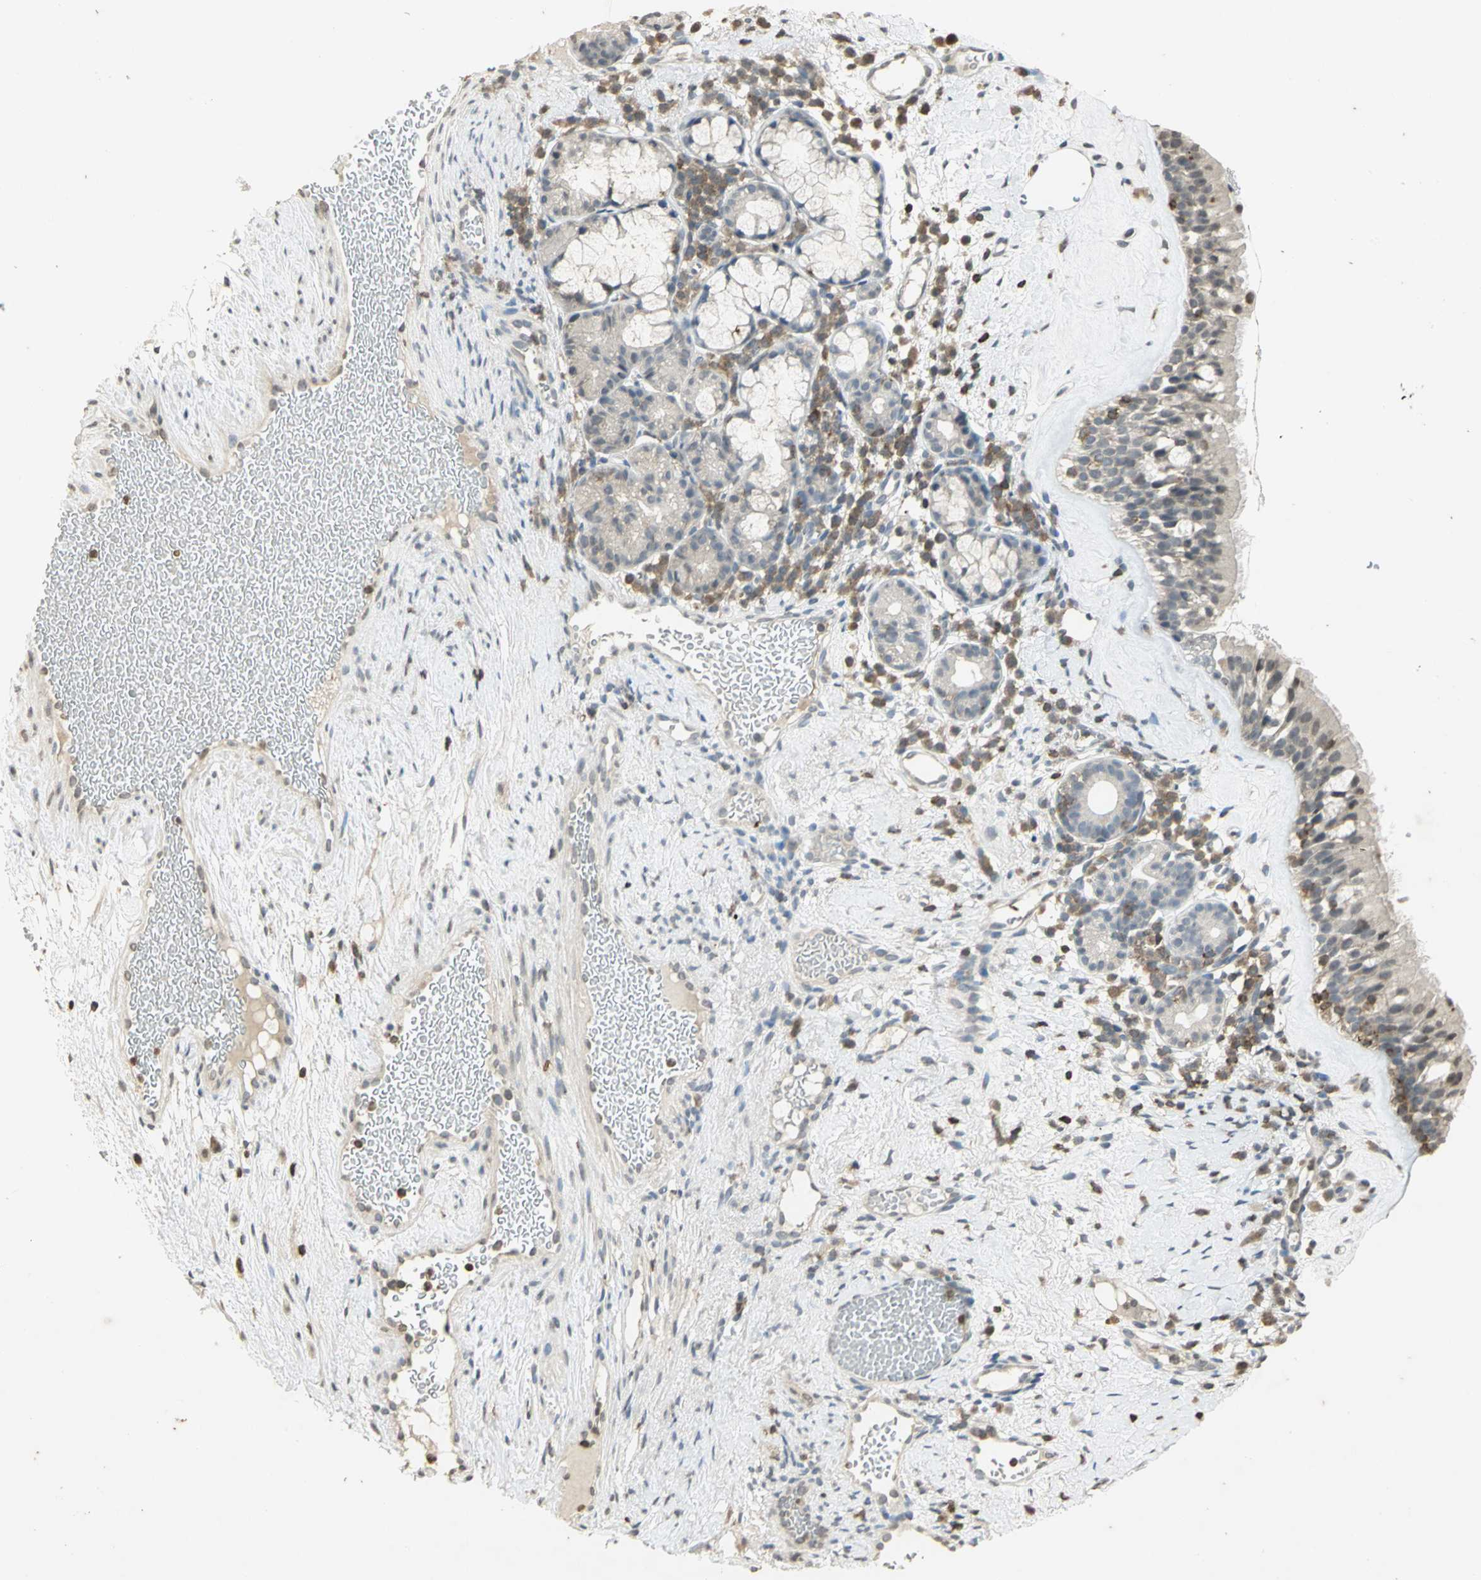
{"staining": {"intensity": "negative", "quantity": "none", "location": "none"}, "tissue": "nasopharynx", "cell_type": "Respiratory epithelial cells", "image_type": "normal", "snomed": [{"axis": "morphology", "description": "Normal tissue, NOS"}, {"axis": "morphology", "description": "Inflammation, NOS"}, {"axis": "topography", "description": "Nasopharynx"}], "caption": "Immunohistochemistry (IHC) of unremarkable nasopharynx displays no expression in respiratory epithelial cells. The staining was performed using DAB to visualize the protein expression in brown, while the nuclei were stained in blue with hematoxylin (Magnification: 20x).", "gene": "IL16", "patient": {"sex": "female", "age": 55}}